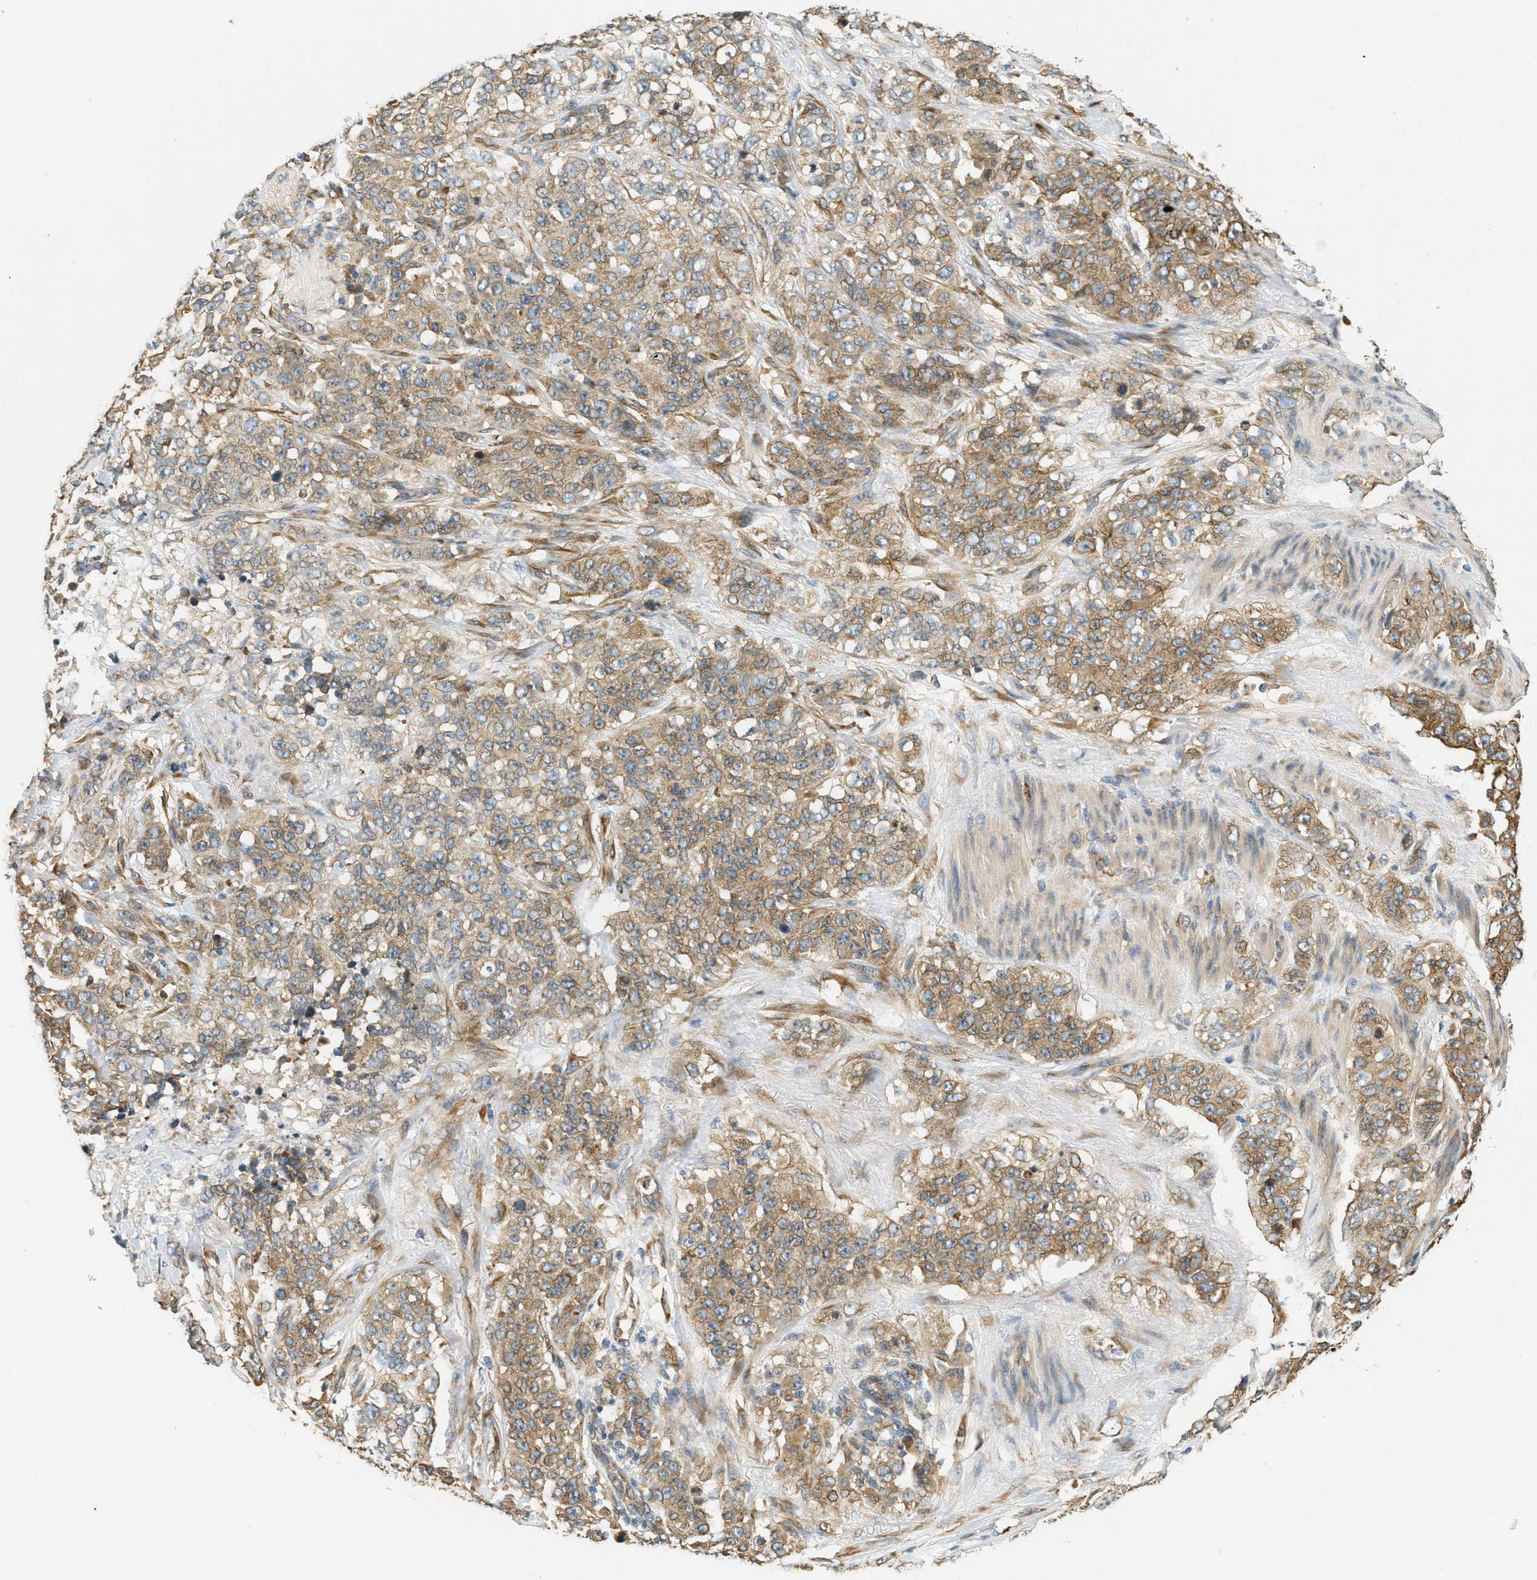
{"staining": {"intensity": "moderate", "quantity": ">75%", "location": "cytoplasmic/membranous"}, "tissue": "stomach cancer", "cell_type": "Tumor cells", "image_type": "cancer", "snomed": [{"axis": "morphology", "description": "Adenocarcinoma, NOS"}, {"axis": "topography", "description": "Stomach"}], "caption": "Brown immunohistochemical staining in human stomach cancer (adenocarcinoma) shows moderate cytoplasmic/membranous positivity in about >75% of tumor cells.", "gene": "PDK1", "patient": {"sex": "male", "age": 48}}